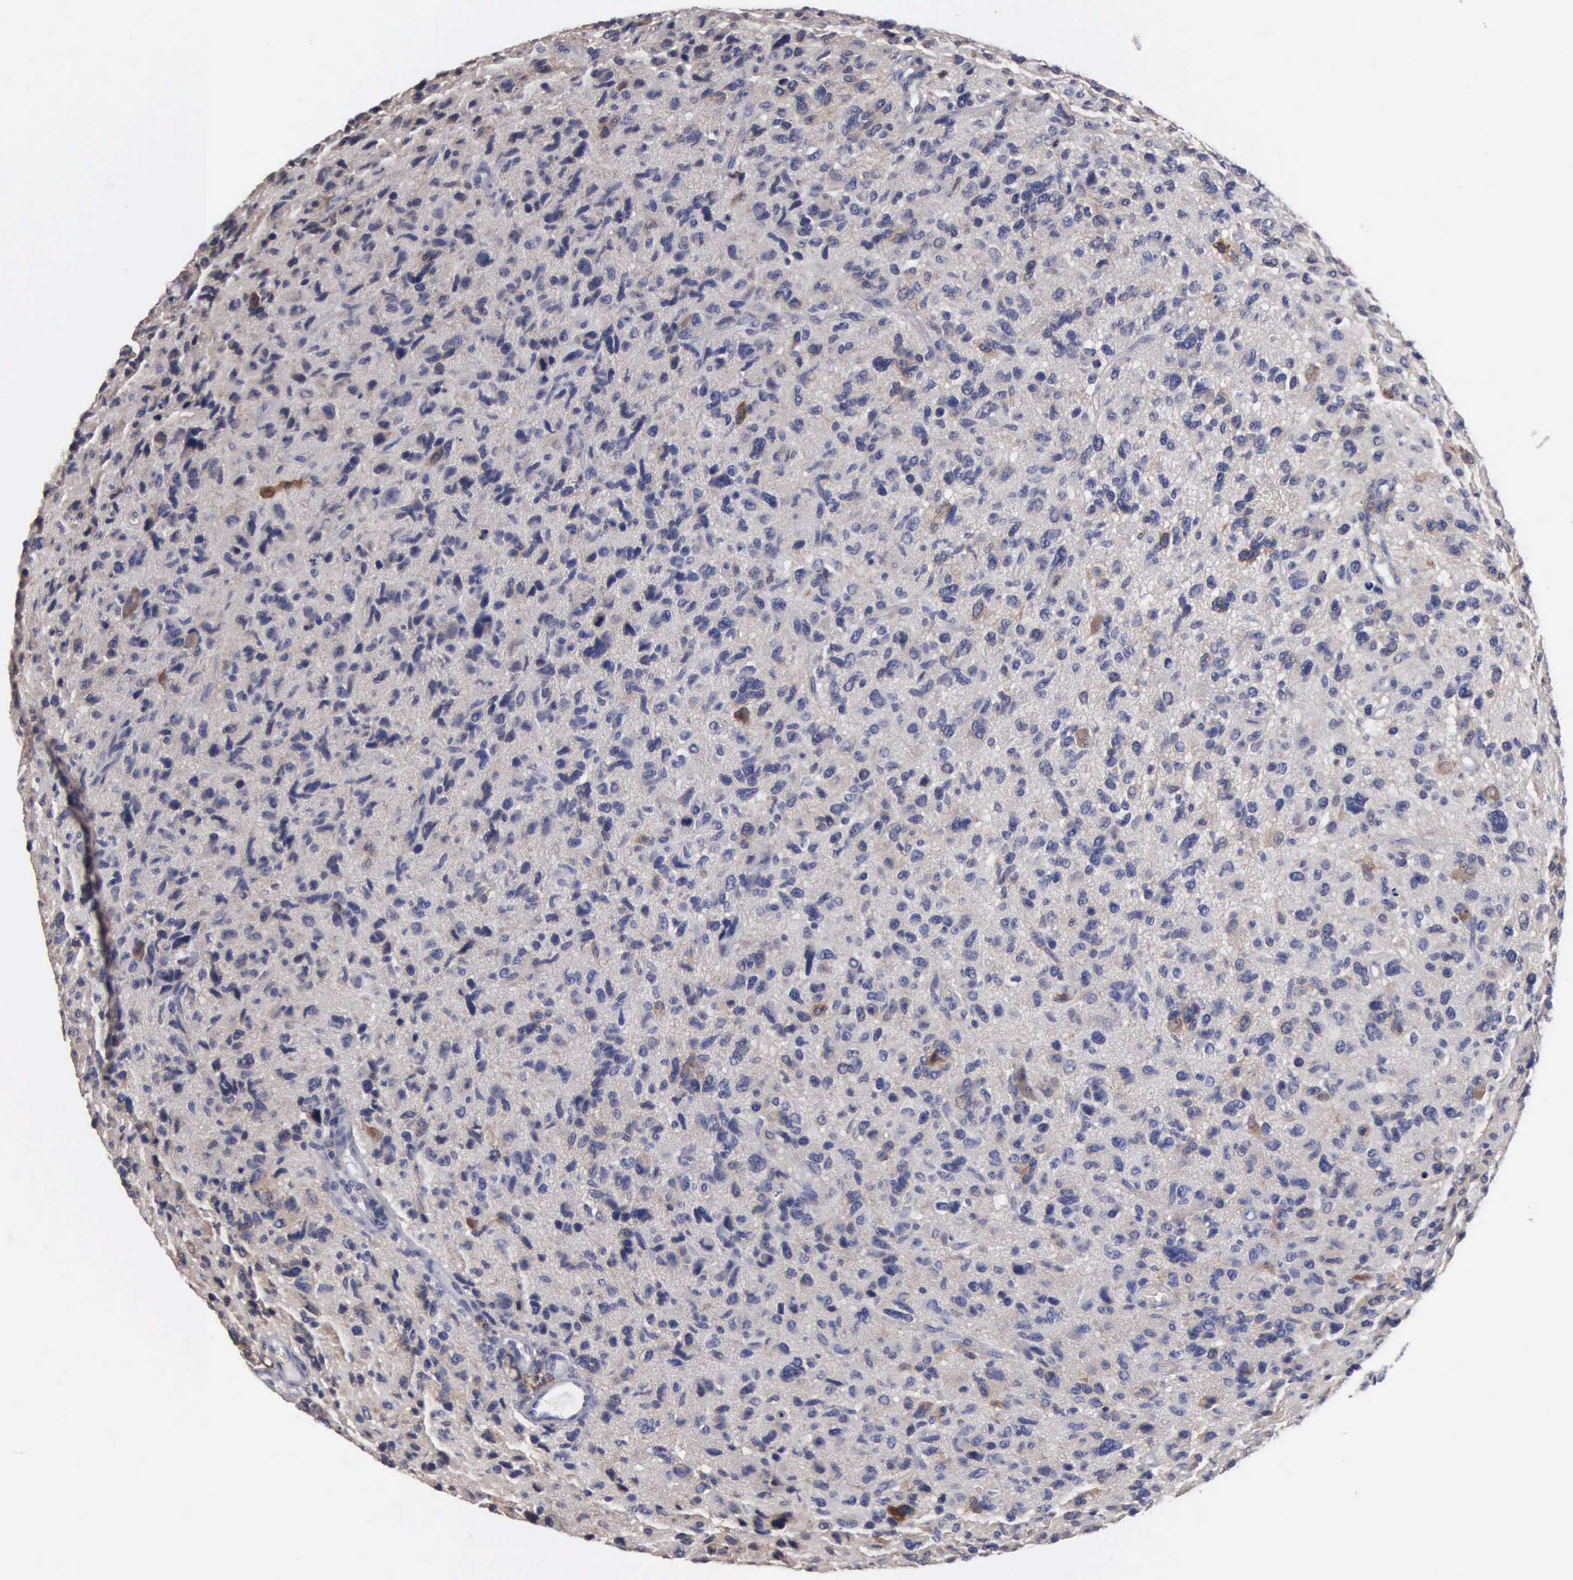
{"staining": {"intensity": "negative", "quantity": "none", "location": "none"}, "tissue": "glioma", "cell_type": "Tumor cells", "image_type": "cancer", "snomed": [{"axis": "morphology", "description": "Glioma, malignant, High grade"}, {"axis": "topography", "description": "Brain"}], "caption": "An immunohistochemistry (IHC) micrograph of high-grade glioma (malignant) is shown. There is no staining in tumor cells of high-grade glioma (malignant).", "gene": "PTGS2", "patient": {"sex": "female", "age": 60}}